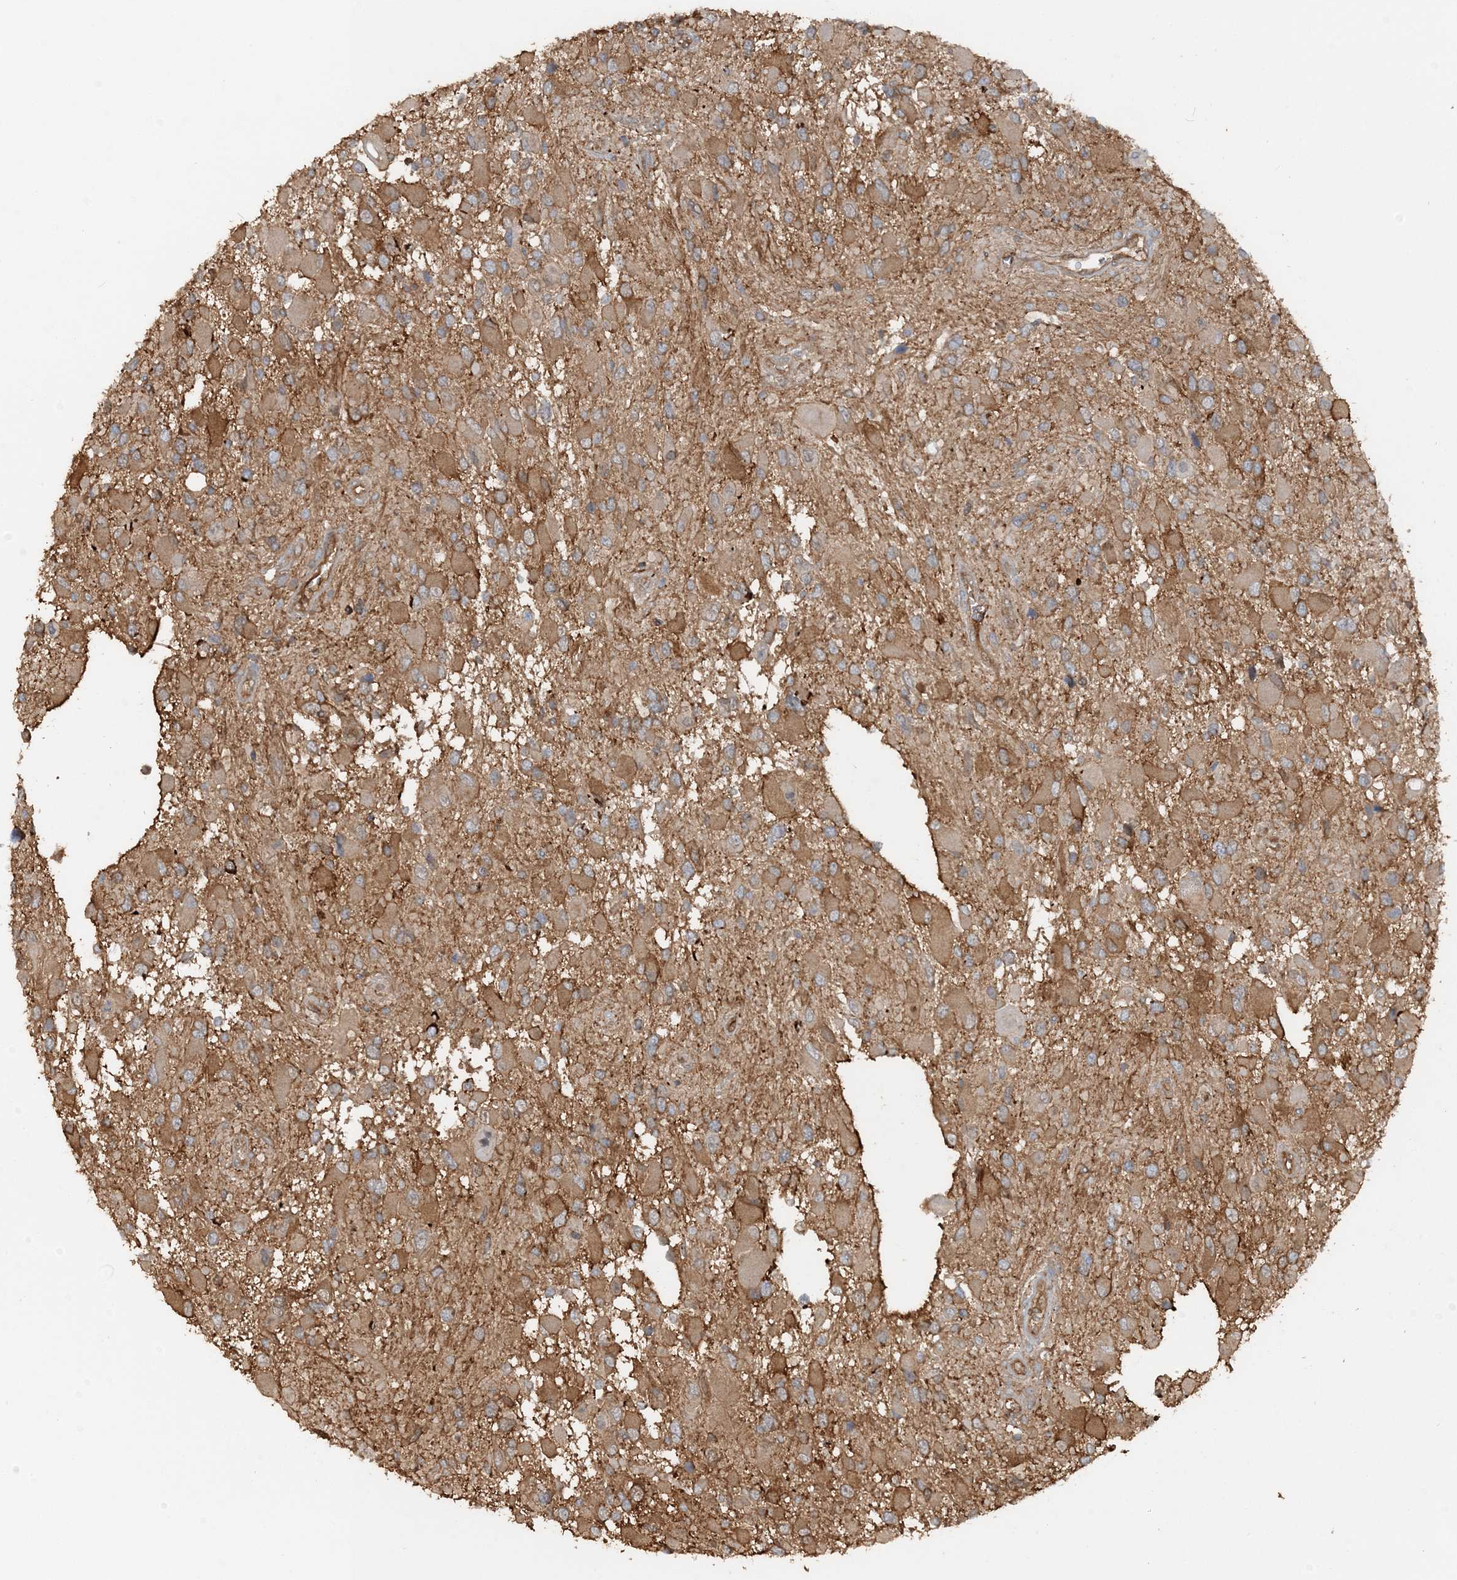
{"staining": {"intensity": "moderate", "quantity": ">75%", "location": "cytoplasmic/membranous"}, "tissue": "glioma", "cell_type": "Tumor cells", "image_type": "cancer", "snomed": [{"axis": "morphology", "description": "Glioma, malignant, High grade"}, {"axis": "topography", "description": "Brain"}], "caption": "This histopathology image exhibits immunohistochemistry (IHC) staining of human malignant glioma (high-grade), with medium moderate cytoplasmic/membranous positivity in approximately >75% of tumor cells.", "gene": "DSTN", "patient": {"sex": "male", "age": 53}}